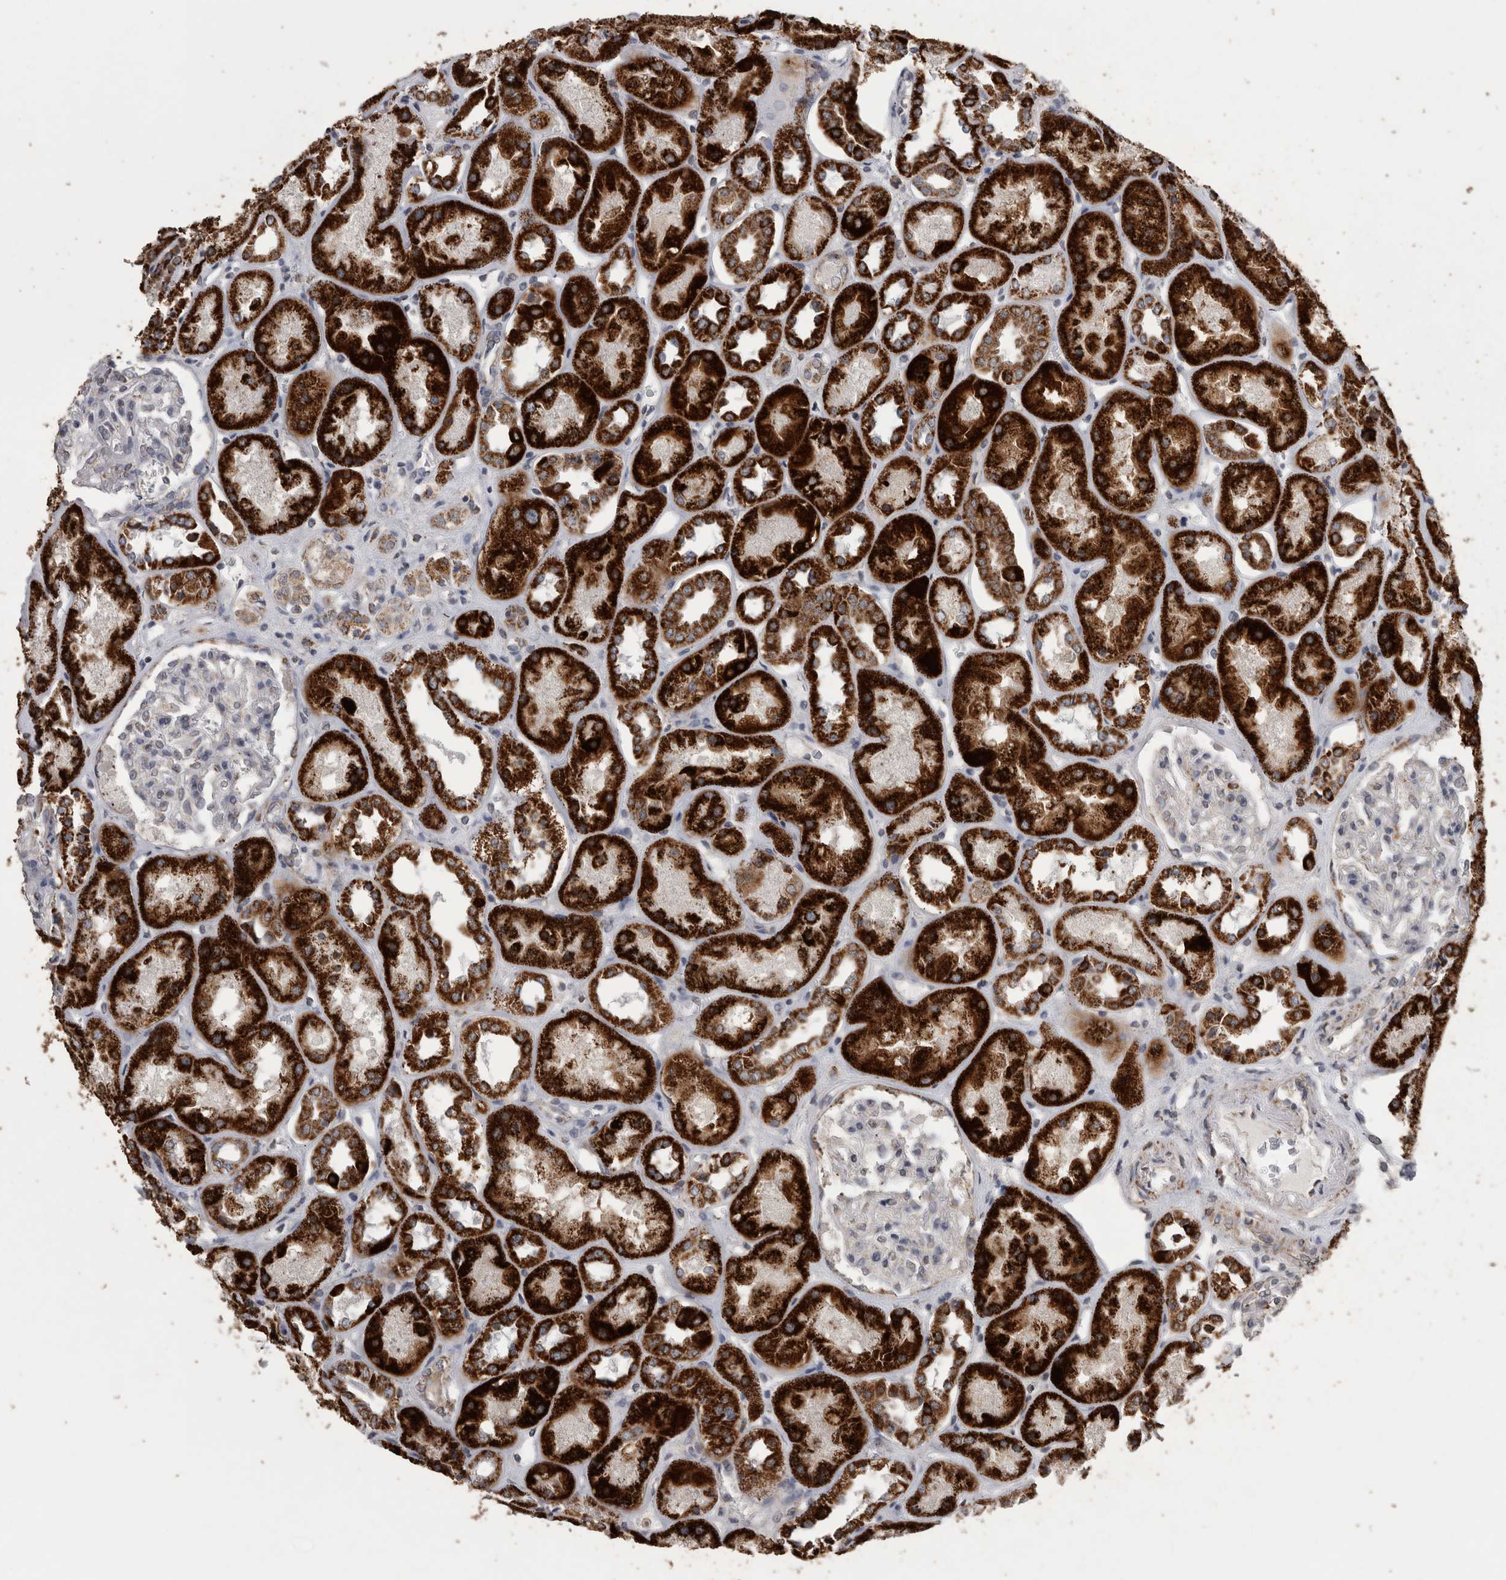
{"staining": {"intensity": "negative", "quantity": "none", "location": "none"}, "tissue": "kidney", "cell_type": "Cells in glomeruli", "image_type": "normal", "snomed": [{"axis": "morphology", "description": "Normal tissue, NOS"}, {"axis": "topography", "description": "Kidney"}], "caption": "This photomicrograph is of benign kidney stained with immunohistochemistry (IHC) to label a protein in brown with the nuclei are counter-stained blue. There is no expression in cells in glomeruli. The staining is performed using DAB brown chromogen with nuclei counter-stained in using hematoxylin.", "gene": "ACADM", "patient": {"sex": "male", "age": 70}}